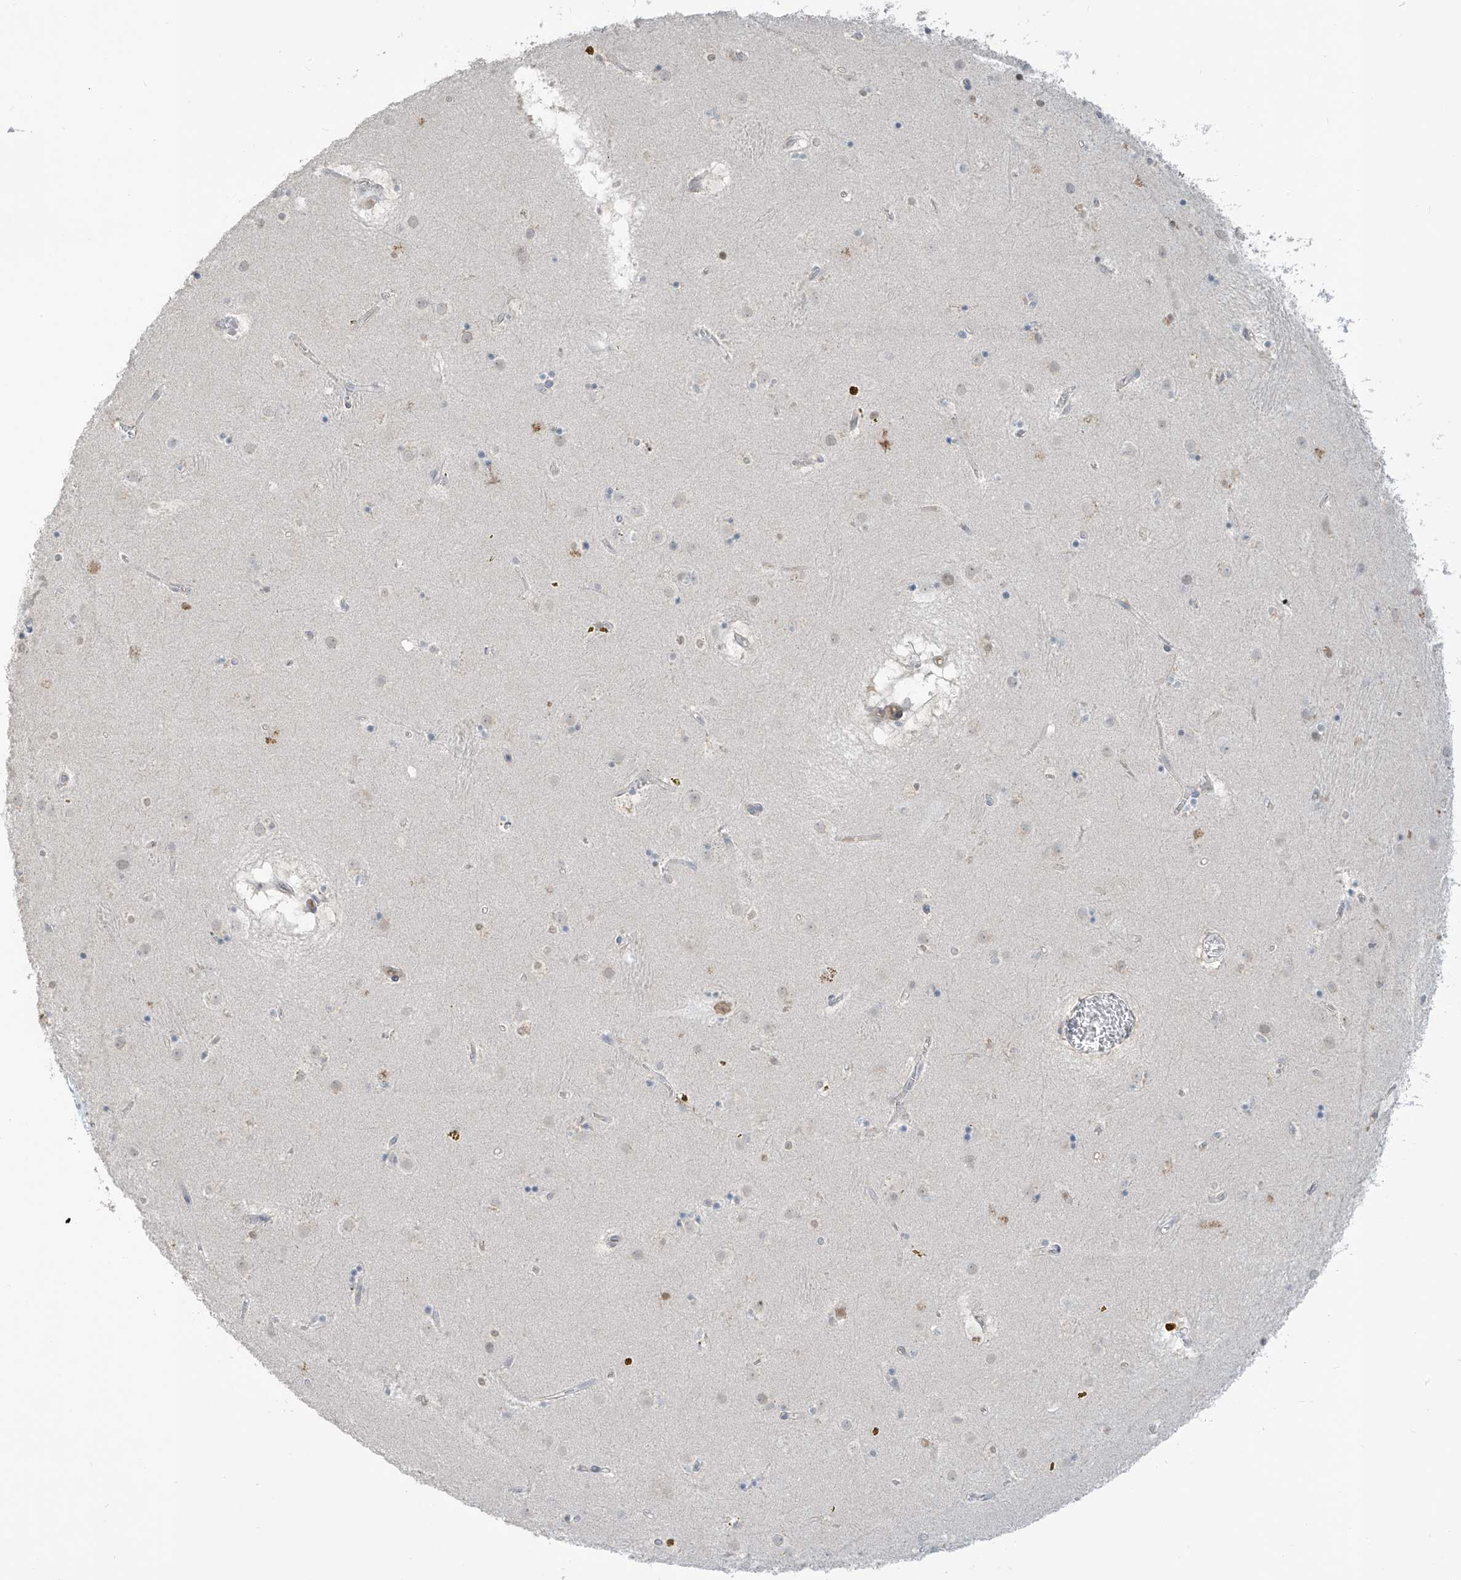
{"staining": {"intensity": "negative", "quantity": "none", "location": "none"}, "tissue": "caudate", "cell_type": "Glial cells", "image_type": "normal", "snomed": [{"axis": "morphology", "description": "Normal tissue, NOS"}, {"axis": "topography", "description": "Lateral ventricle wall"}], "caption": "This is an IHC image of unremarkable human caudate. There is no positivity in glial cells.", "gene": "METAP1D", "patient": {"sex": "male", "age": 70}}